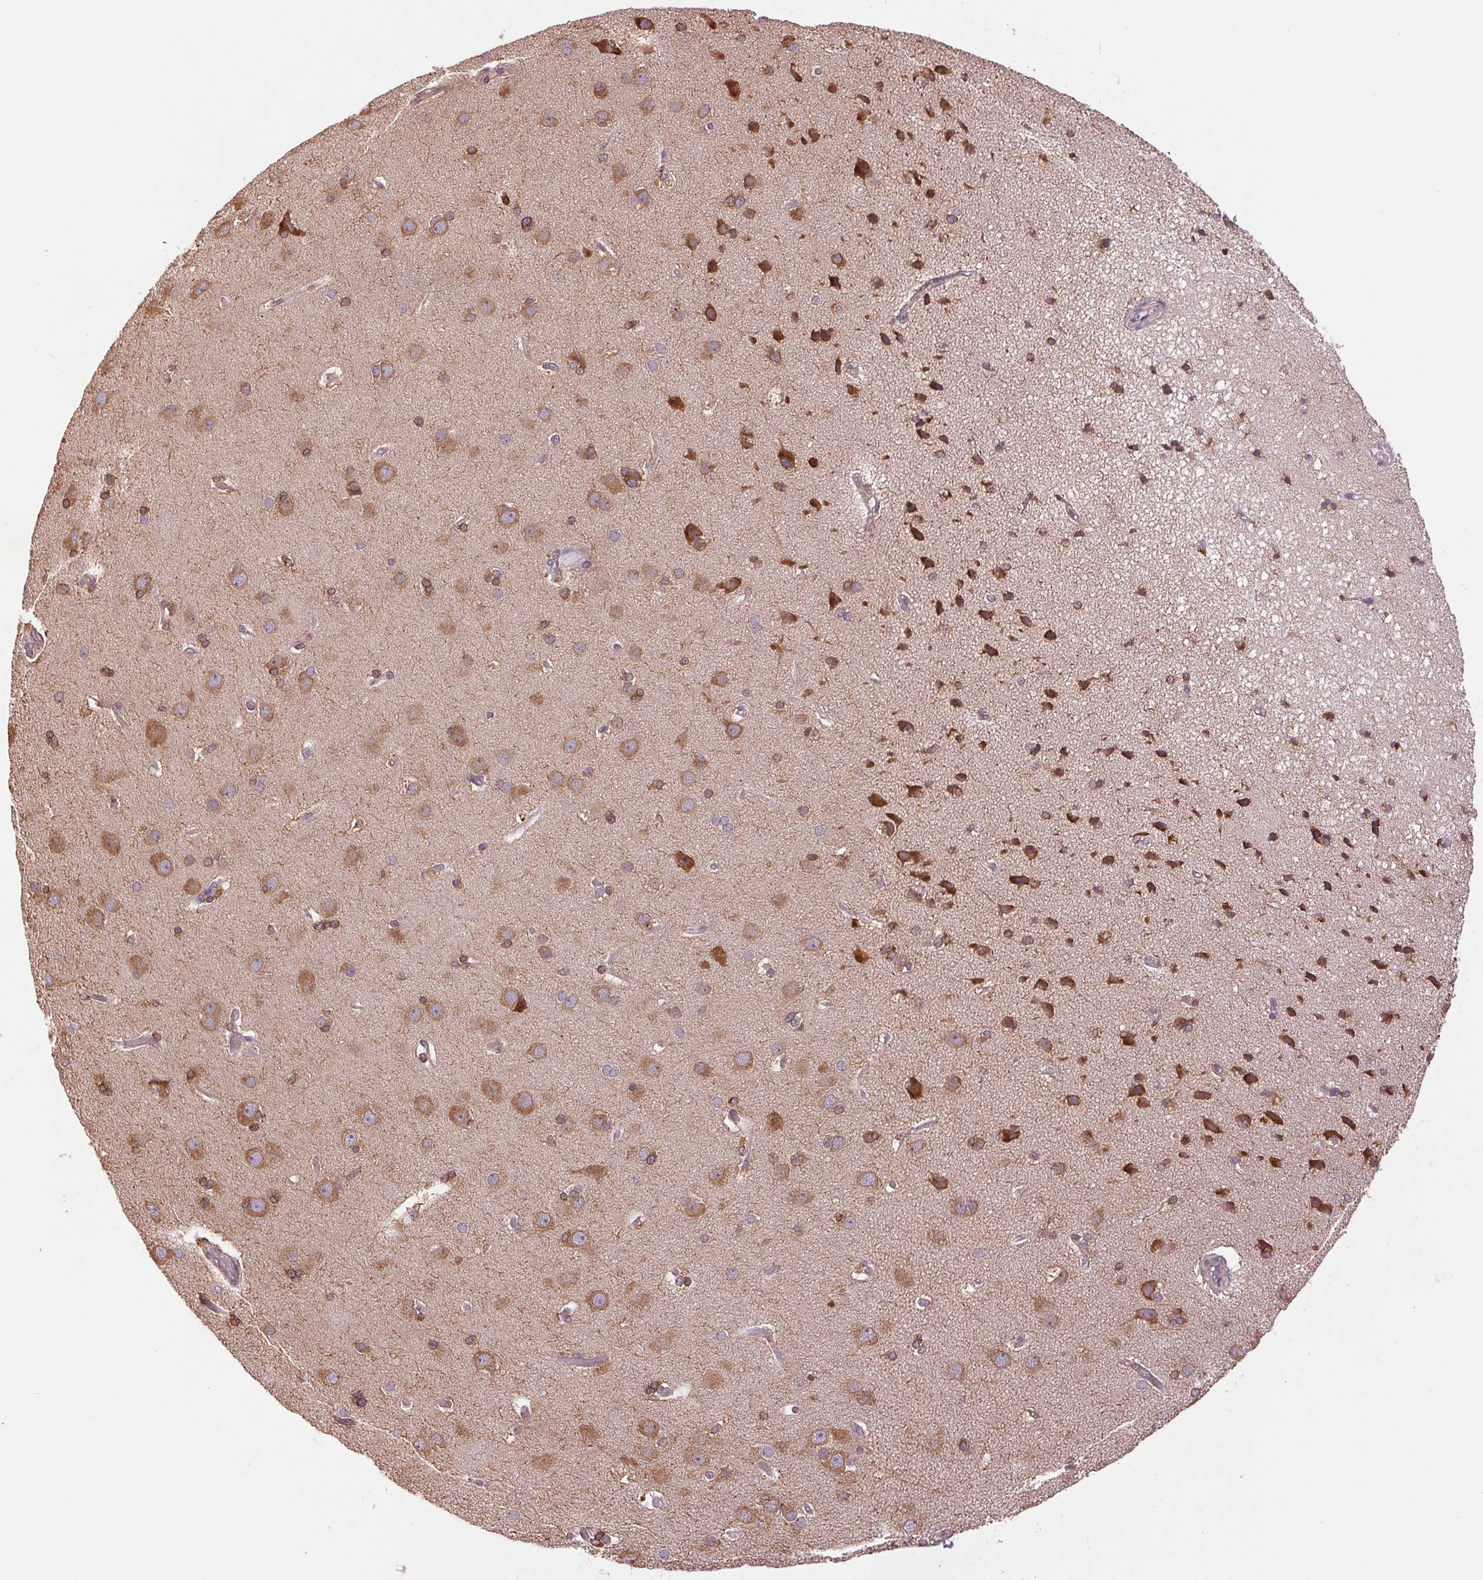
{"staining": {"intensity": "weak", "quantity": "25%-75%", "location": "cytoplasmic/membranous"}, "tissue": "cerebral cortex", "cell_type": "Endothelial cells", "image_type": "normal", "snomed": [{"axis": "morphology", "description": "Normal tissue, NOS"}, {"axis": "morphology", "description": "Glioma, malignant, High grade"}, {"axis": "topography", "description": "Cerebral cortex"}], "caption": "Human cerebral cortex stained for a protein (brown) displays weak cytoplasmic/membranous positive expression in approximately 25%-75% of endothelial cells.", "gene": "BTF3L4", "patient": {"sex": "male", "age": 71}}